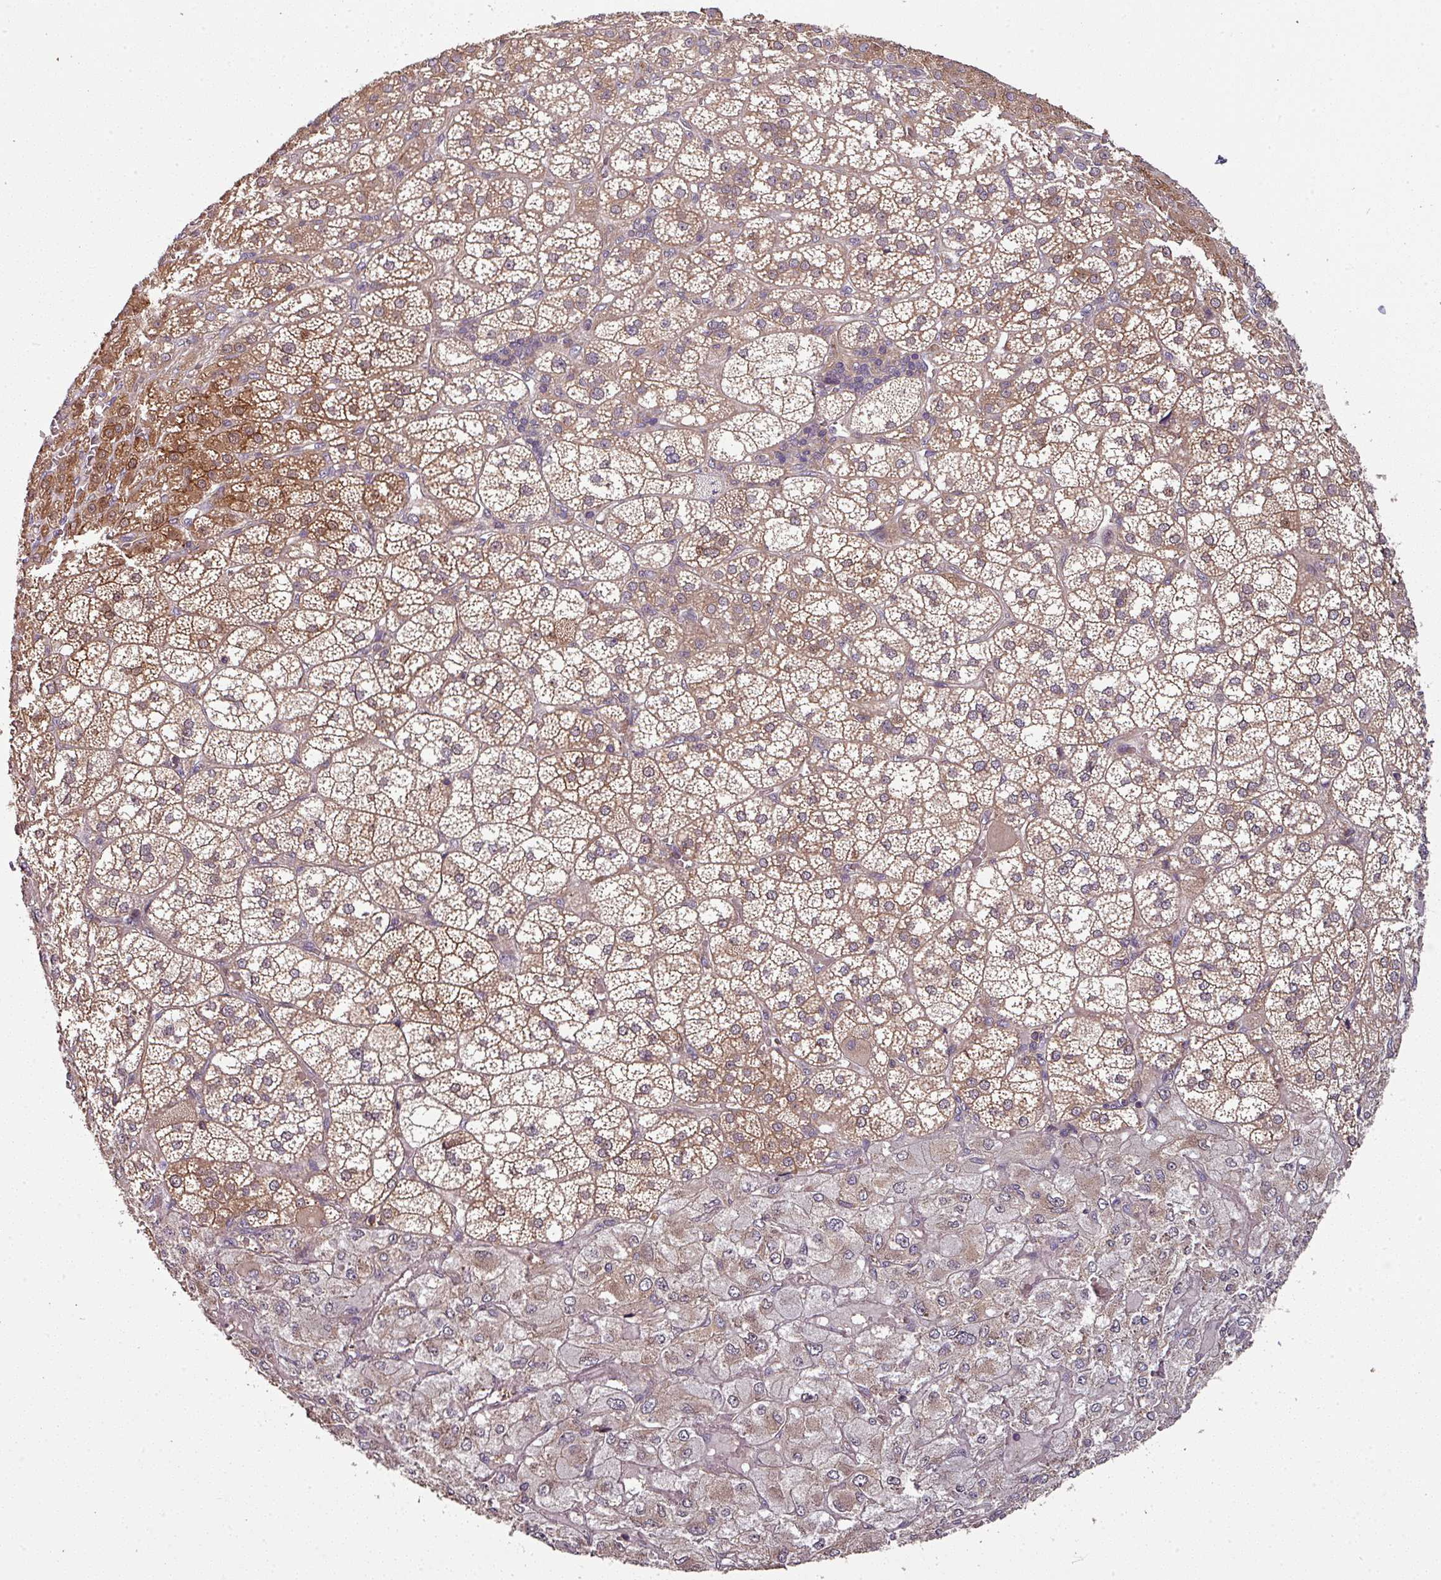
{"staining": {"intensity": "strong", "quantity": "25%-75%", "location": "cytoplasmic/membranous,nuclear"}, "tissue": "adrenal gland", "cell_type": "Glandular cells", "image_type": "normal", "snomed": [{"axis": "morphology", "description": "Normal tissue, NOS"}, {"axis": "topography", "description": "Adrenal gland"}], "caption": "Protein expression analysis of normal human adrenal gland reveals strong cytoplasmic/membranous,nuclear staining in approximately 25%-75% of glandular cells. (DAB IHC, brown staining for protein, blue staining for nuclei).", "gene": "GSKIP", "patient": {"sex": "female", "age": 60}}